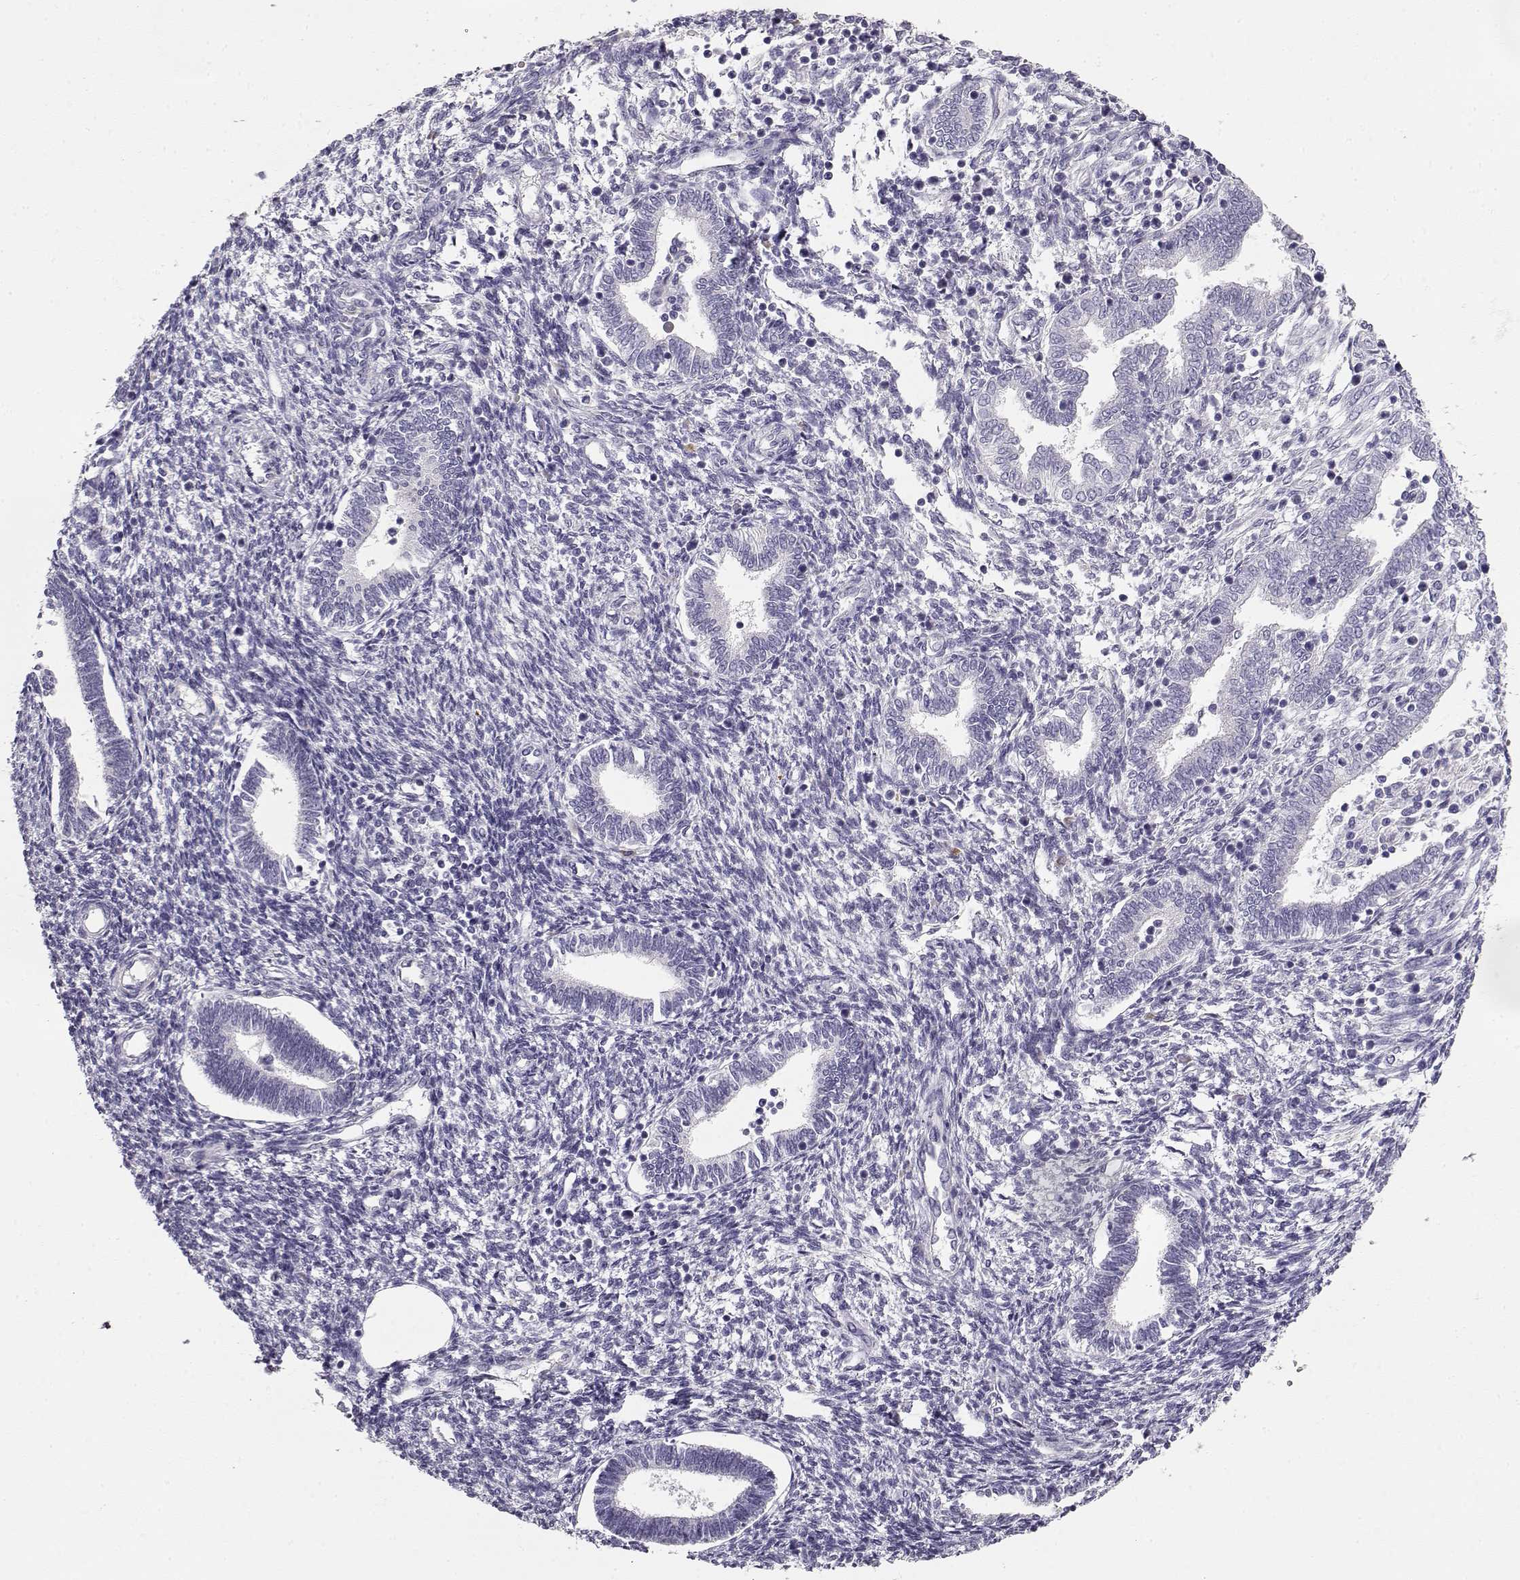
{"staining": {"intensity": "negative", "quantity": "none", "location": "none"}, "tissue": "endometrium", "cell_type": "Cells in endometrial stroma", "image_type": "normal", "snomed": [{"axis": "morphology", "description": "Normal tissue, NOS"}, {"axis": "topography", "description": "Endometrium"}], "caption": "Photomicrograph shows no significant protein staining in cells in endometrial stroma of benign endometrium.", "gene": "GLIPR1L2", "patient": {"sex": "female", "age": 42}}